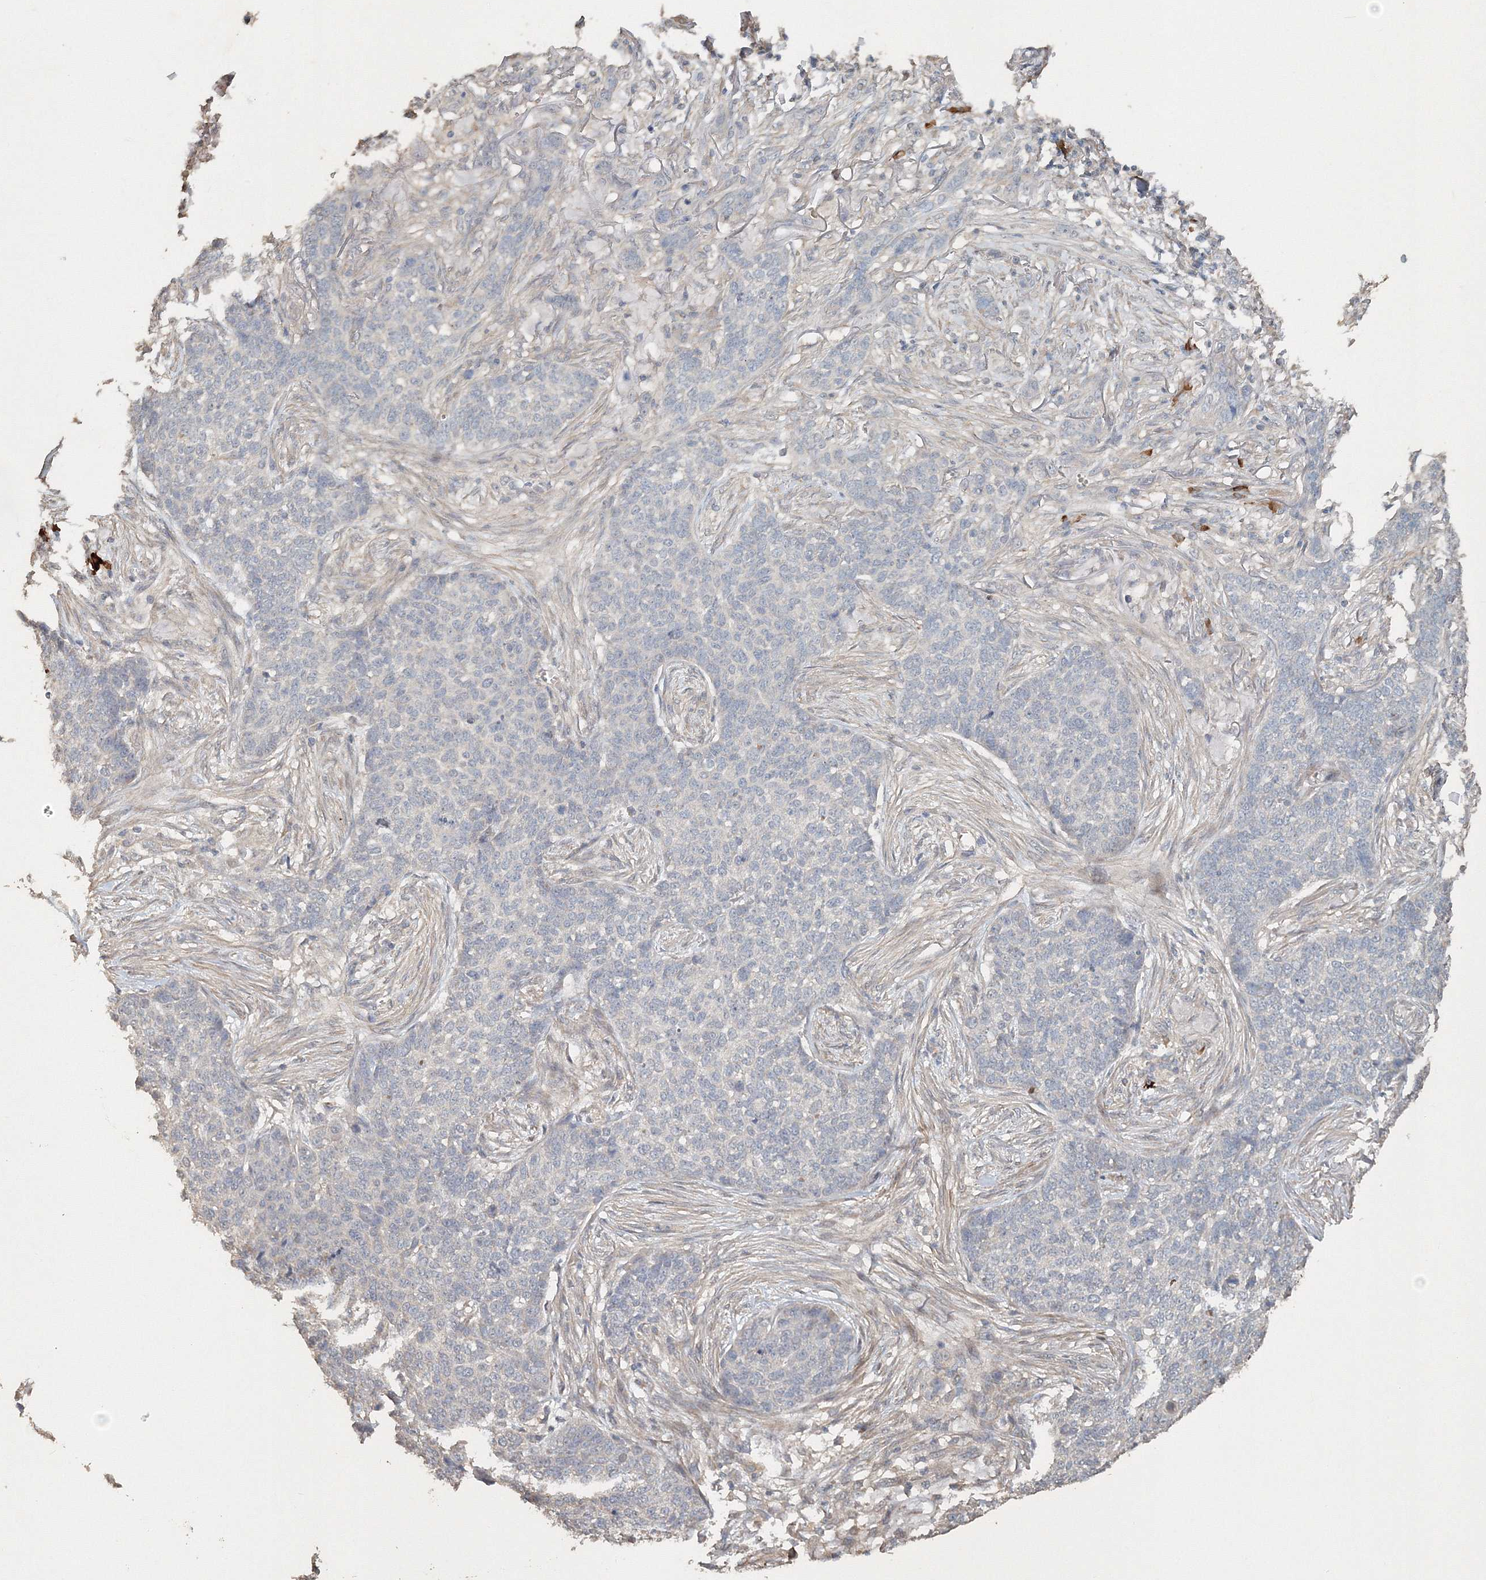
{"staining": {"intensity": "negative", "quantity": "none", "location": "none"}, "tissue": "skin cancer", "cell_type": "Tumor cells", "image_type": "cancer", "snomed": [{"axis": "morphology", "description": "Basal cell carcinoma"}, {"axis": "topography", "description": "Skin"}], "caption": "This is an immunohistochemistry (IHC) photomicrograph of skin cancer. There is no staining in tumor cells.", "gene": "NALF2", "patient": {"sex": "male", "age": 85}}